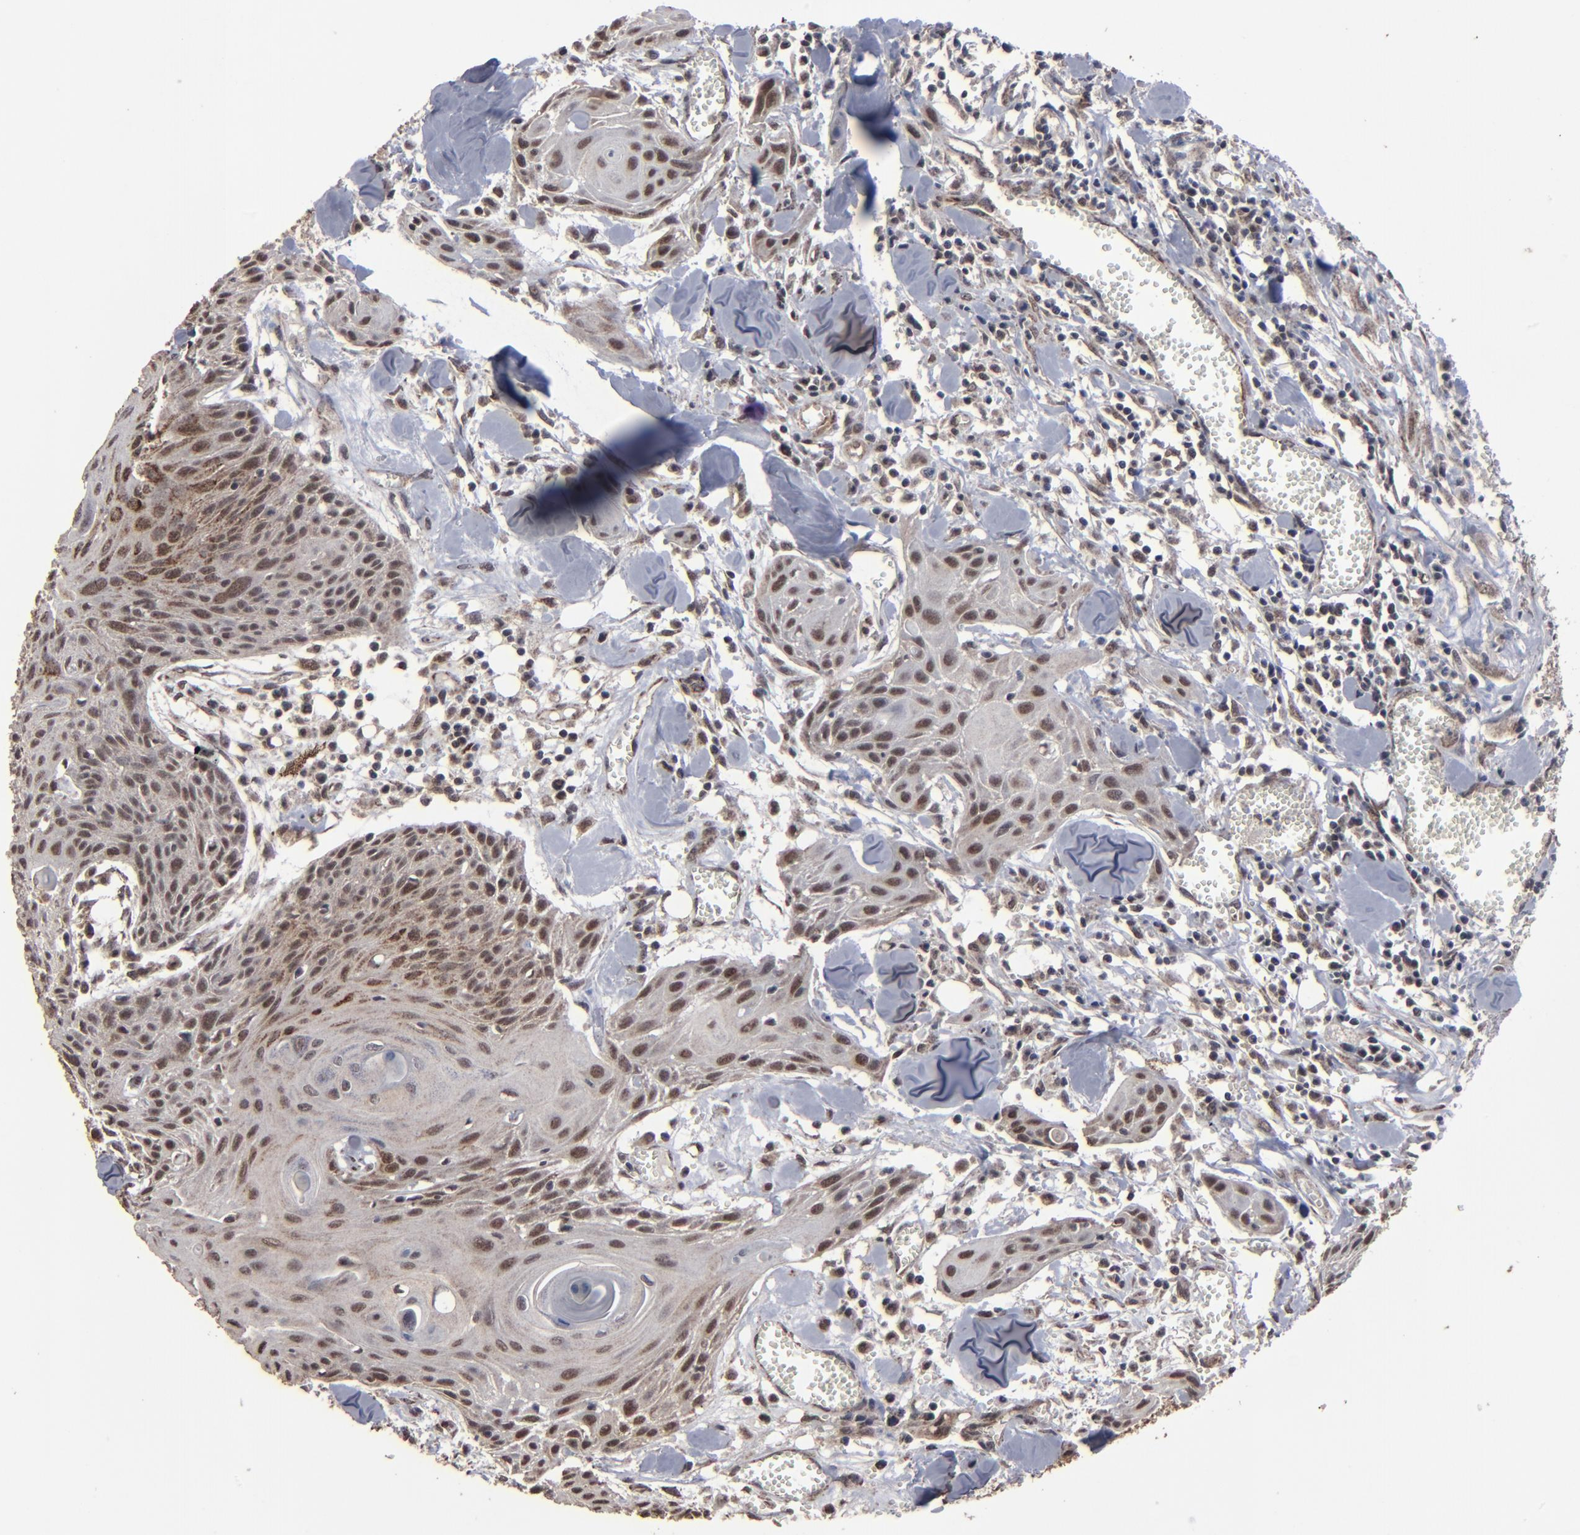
{"staining": {"intensity": "moderate", "quantity": ">75%", "location": "nuclear"}, "tissue": "head and neck cancer", "cell_type": "Tumor cells", "image_type": "cancer", "snomed": [{"axis": "morphology", "description": "Squamous cell carcinoma, NOS"}, {"axis": "morphology", "description": "Squamous cell carcinoma, metastatic, NOS"}, {"axis": "topography", "description": "Lymph node"}, {"axis": "topography", "description": "Salivary gland"}, {"axis": "topography", "description": "Head-Neck"}], "caption": "Tumor cells exhibit moderate nuclear positivity in about >75% of cells in squamous cell carcinoma (head and neck).", "gene": "BNIP3", "patient": {"sex": "female", "age": 74}}